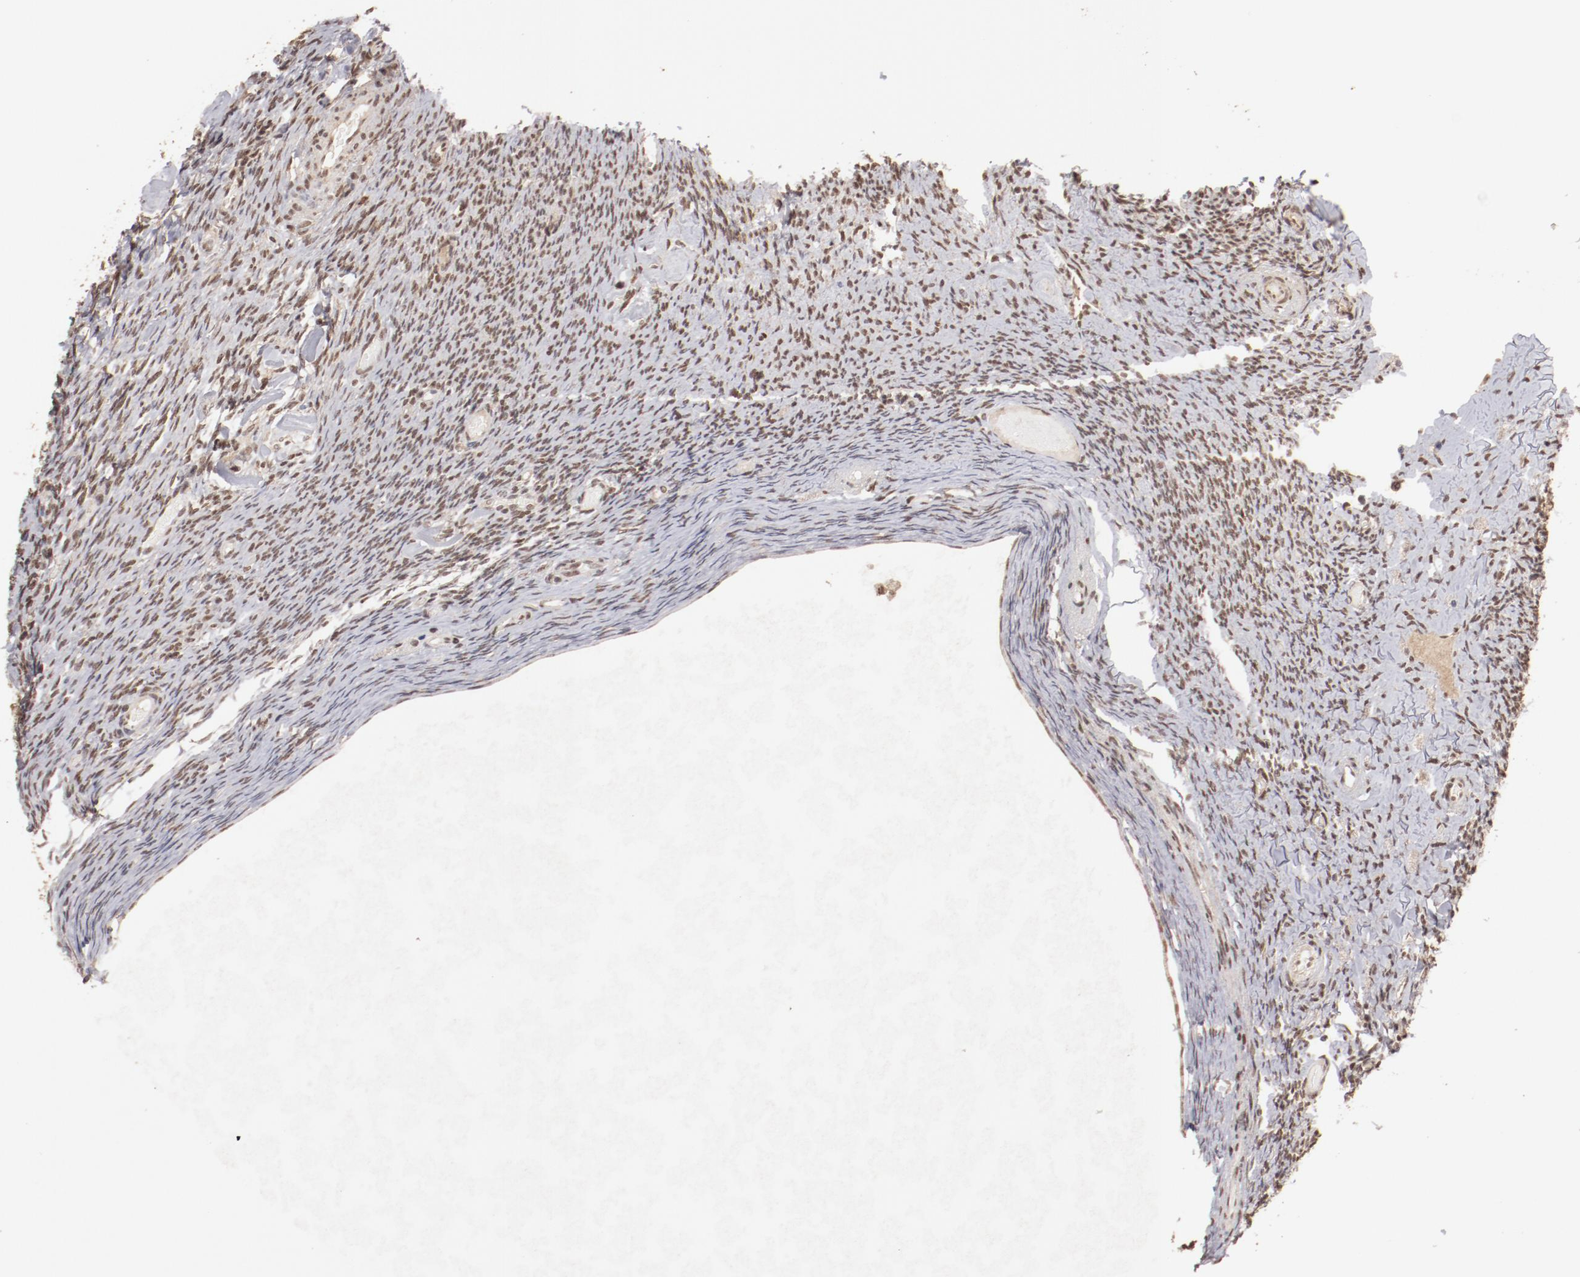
{"staining": {"intensity": "moderate", "quantity": ">75%", "location": "nuclear"}, "tissue": "ovary", "cell_type": "Ovarian stroma cells", "image_type": "normal", "snomed": [{"axis": "morphology", "description": "Normal tissue, NOS"}, {"axis": "topography", "description": "Ovary"}], "caption": "Protein analysis of benign ovary reveals moderate nuclear expression in approximately >75% of ovarian stroma cells.", "gene": "CLOCK", "patient": {"sex": "female", "age": 60}}